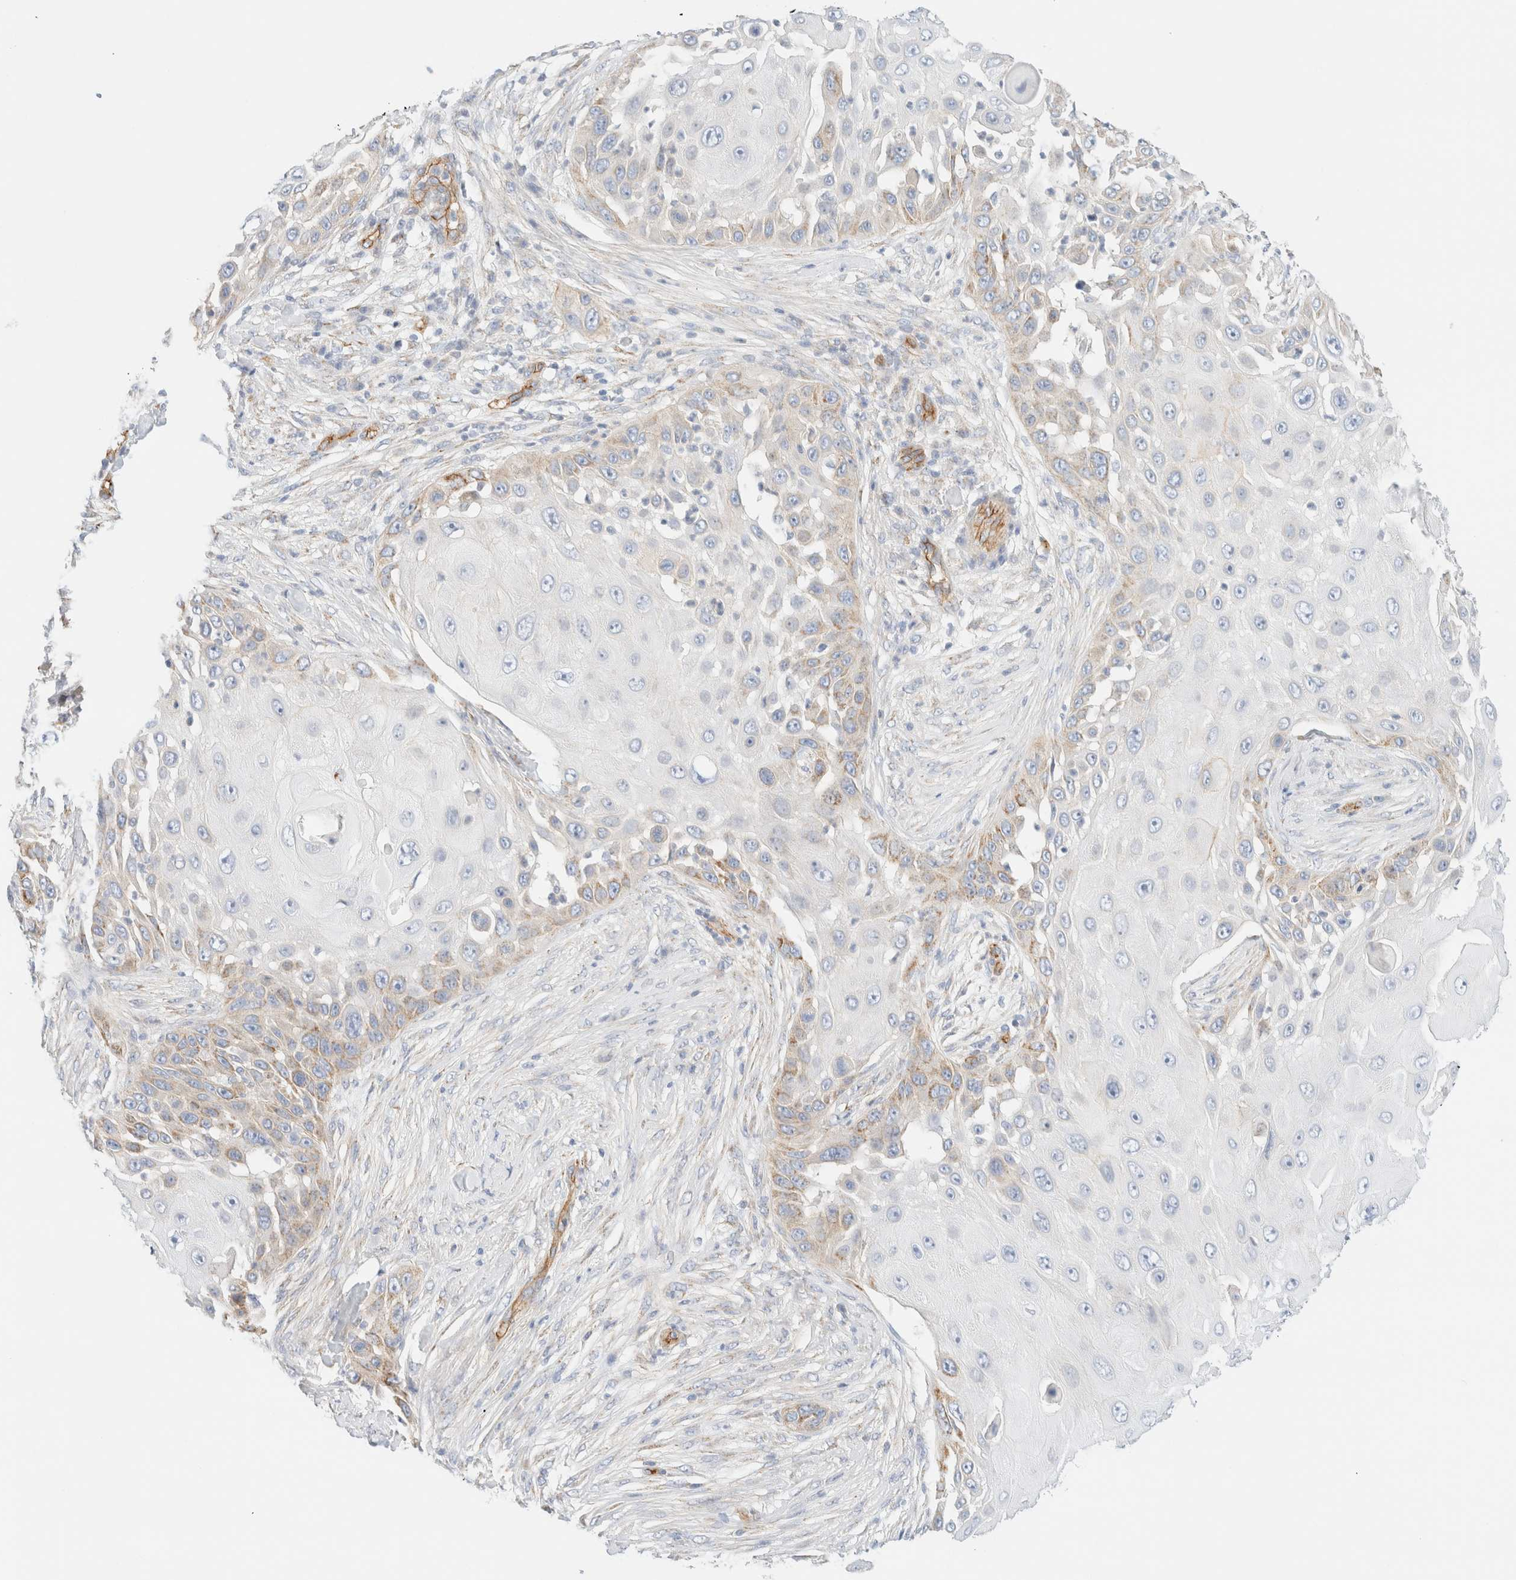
{"staining": {"intensity": "weak", "quantity": "<25%", "location": "cytoplasmic/membranous"}, "tissue": "skin cancer", "cell_type": "Tumor cells", "image_type": "cancer", "snomed": [{"axis": "morphology", "description": "Squamous cell carcinoma, NOS"}, {"axis": "topography", "description": "Skin"}], "caption": "The micrograph shows no significant expression in tumor cells of skin squamous cell carcinoma. (Stains: DAB (3,3'-diaminobenzidine) immunohistochemistry with hematoxylin counter stain, Microscopy: brightfield microscopy at high magnification).", "gene": "CYB5R4", "patient": {"sex": "female", "age": 44}}